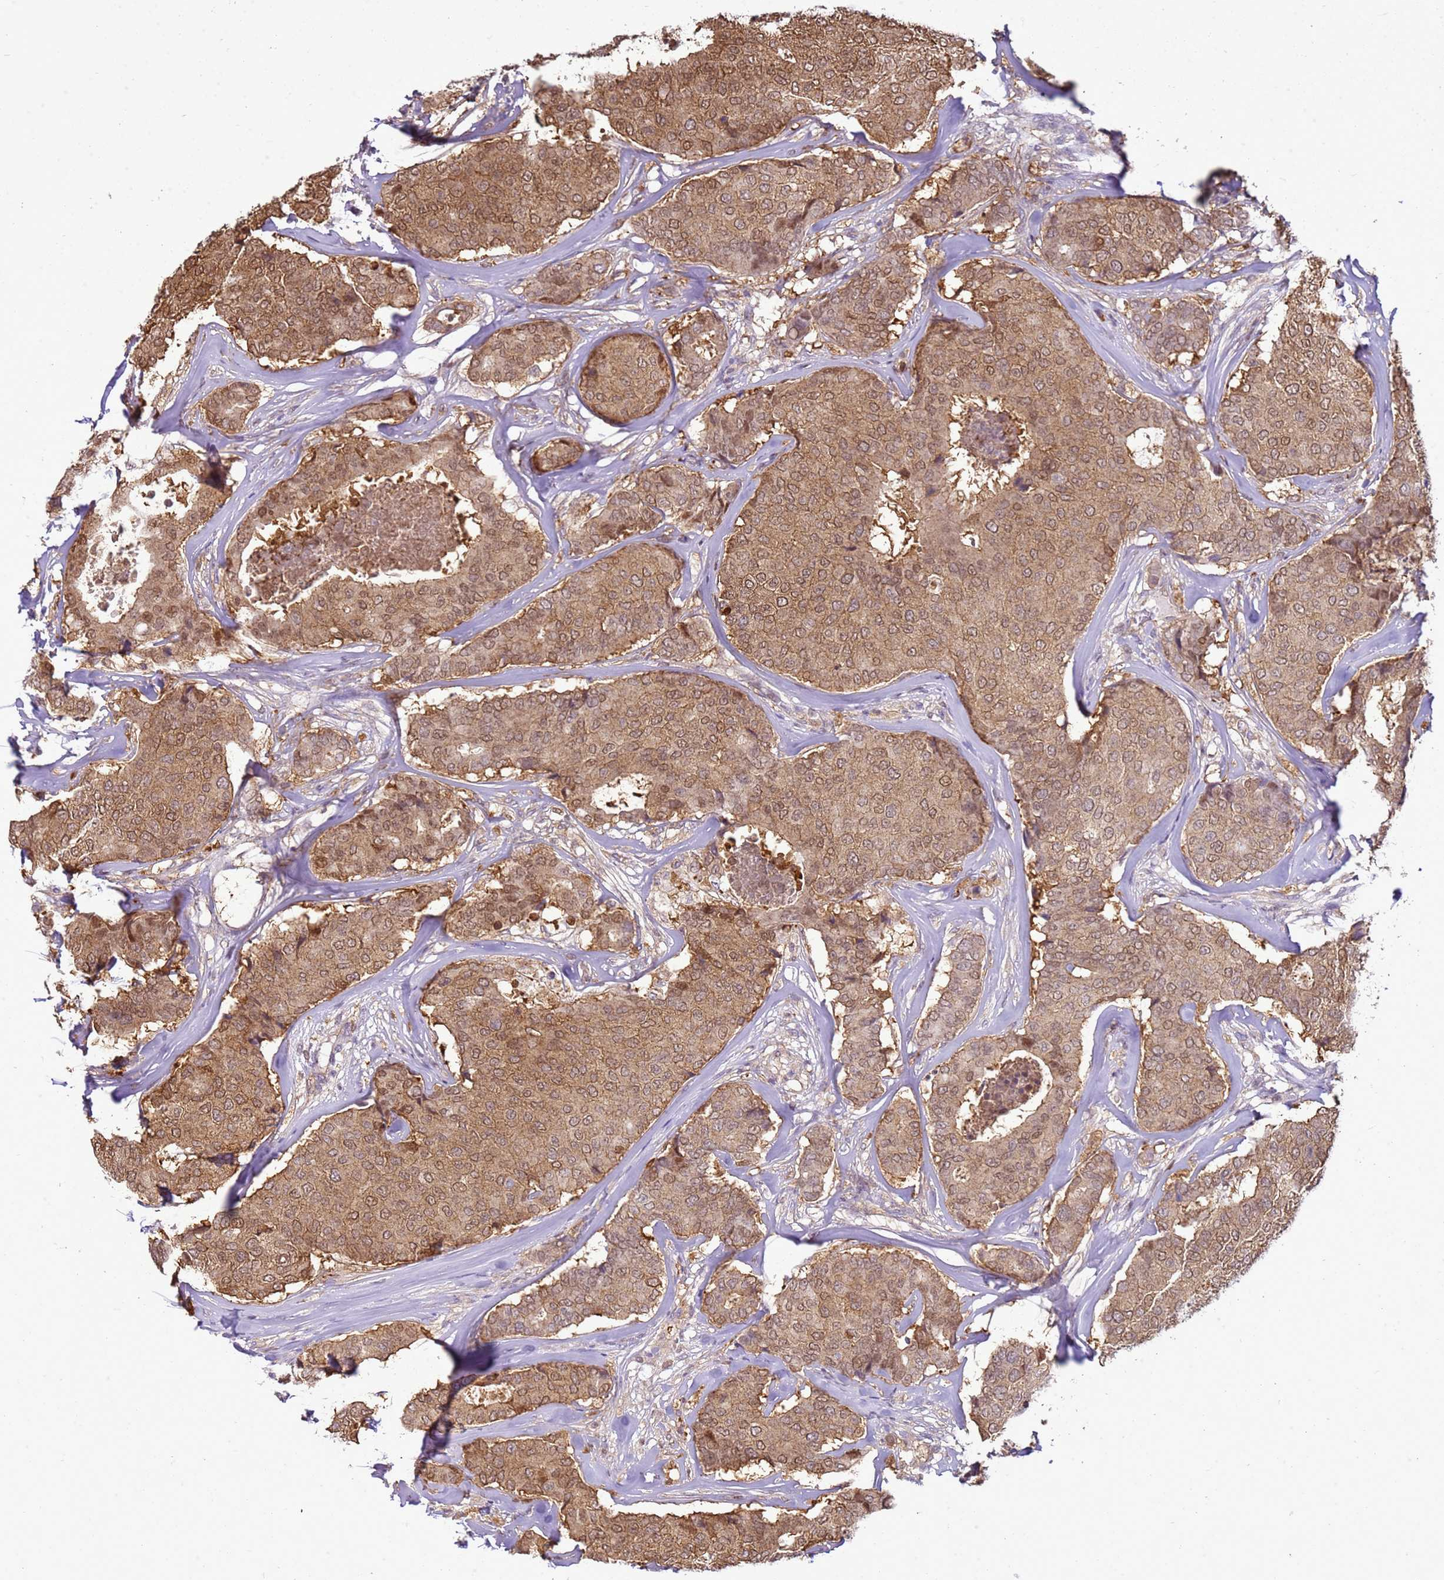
{"staining": {"intensity": "moderate", "quantity": ">75%", "location": "cytoplasmic/membranous"}, "tissue": "breast cancer", "cell_type": "Tumor cells", "image_type": "cancer", "snomed": [{"axis": "morphology", "description": "Duct carcinoma"}, {"axis": "topography", "description": "Breast"}], "caption": "A high-resolution histopathology image shows immunohistochemistry (IHC) staining of intraductal carcinoma (breast), which demonstrates moderate cytoplasmic/membranous positivity in about >75% of tumor cells.", "gene": "YWHAE", "patient": {"sex": "female", "age": 75}}